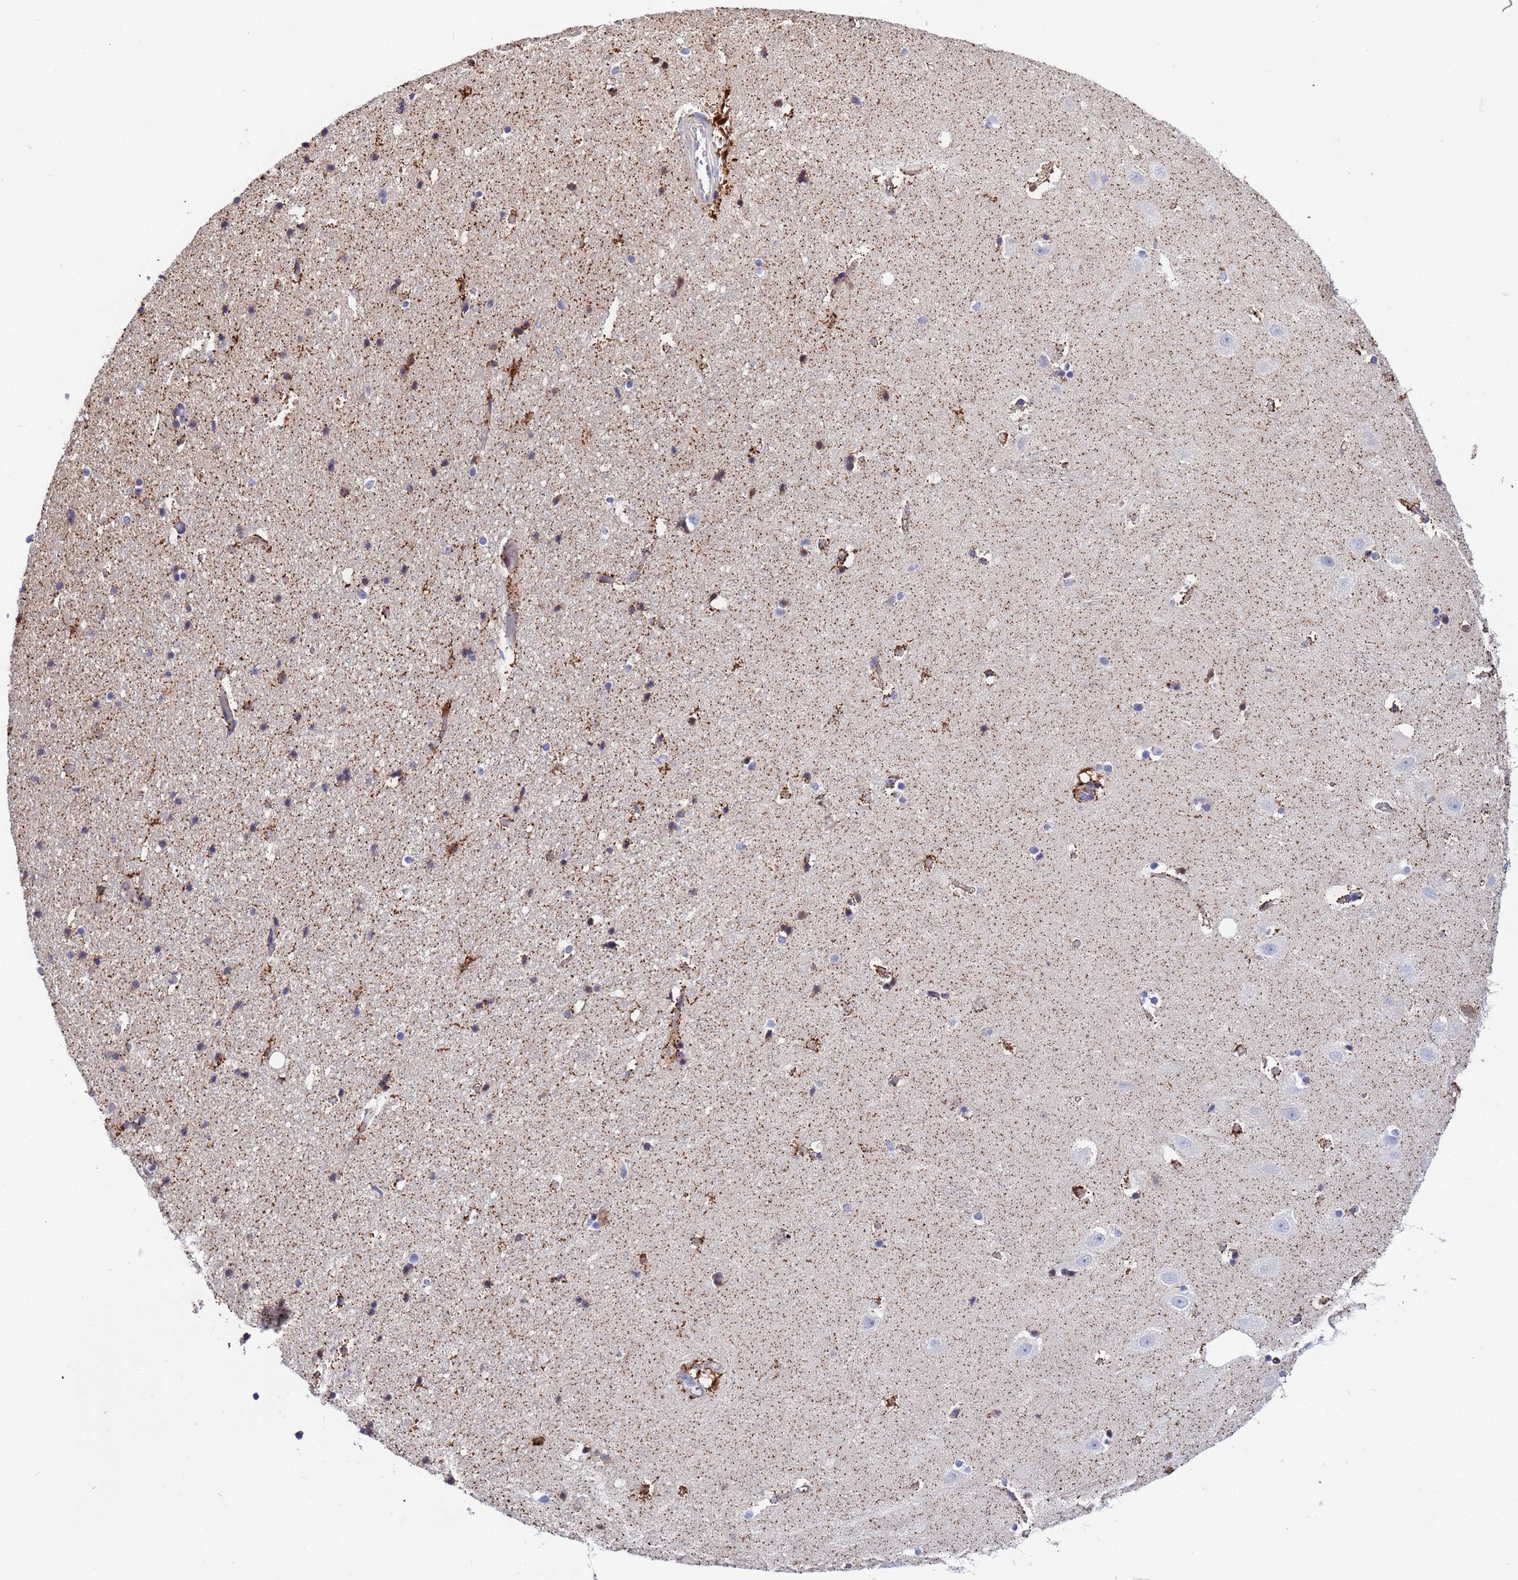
{"staining": {"intensity": "moderate", "quantity": "25%-75%", "location": "cytoplasmic/membranous"}, "tissue": "hippocampus", "cell_type": "Glial cells", "image_type": "normal", "snomed": [{"axis": "morphology", "description": "Normal tissue, NOS"}, {"axis": "topography", "description": "Hippocampus"}], "caption": "A brown stain highlights moderate cytoplasmic/membranous positivity of a protein in glial cells of normal human hippocampus.", "gene": "GLUD1", "patient": {"sex": "female", "age": 52}}